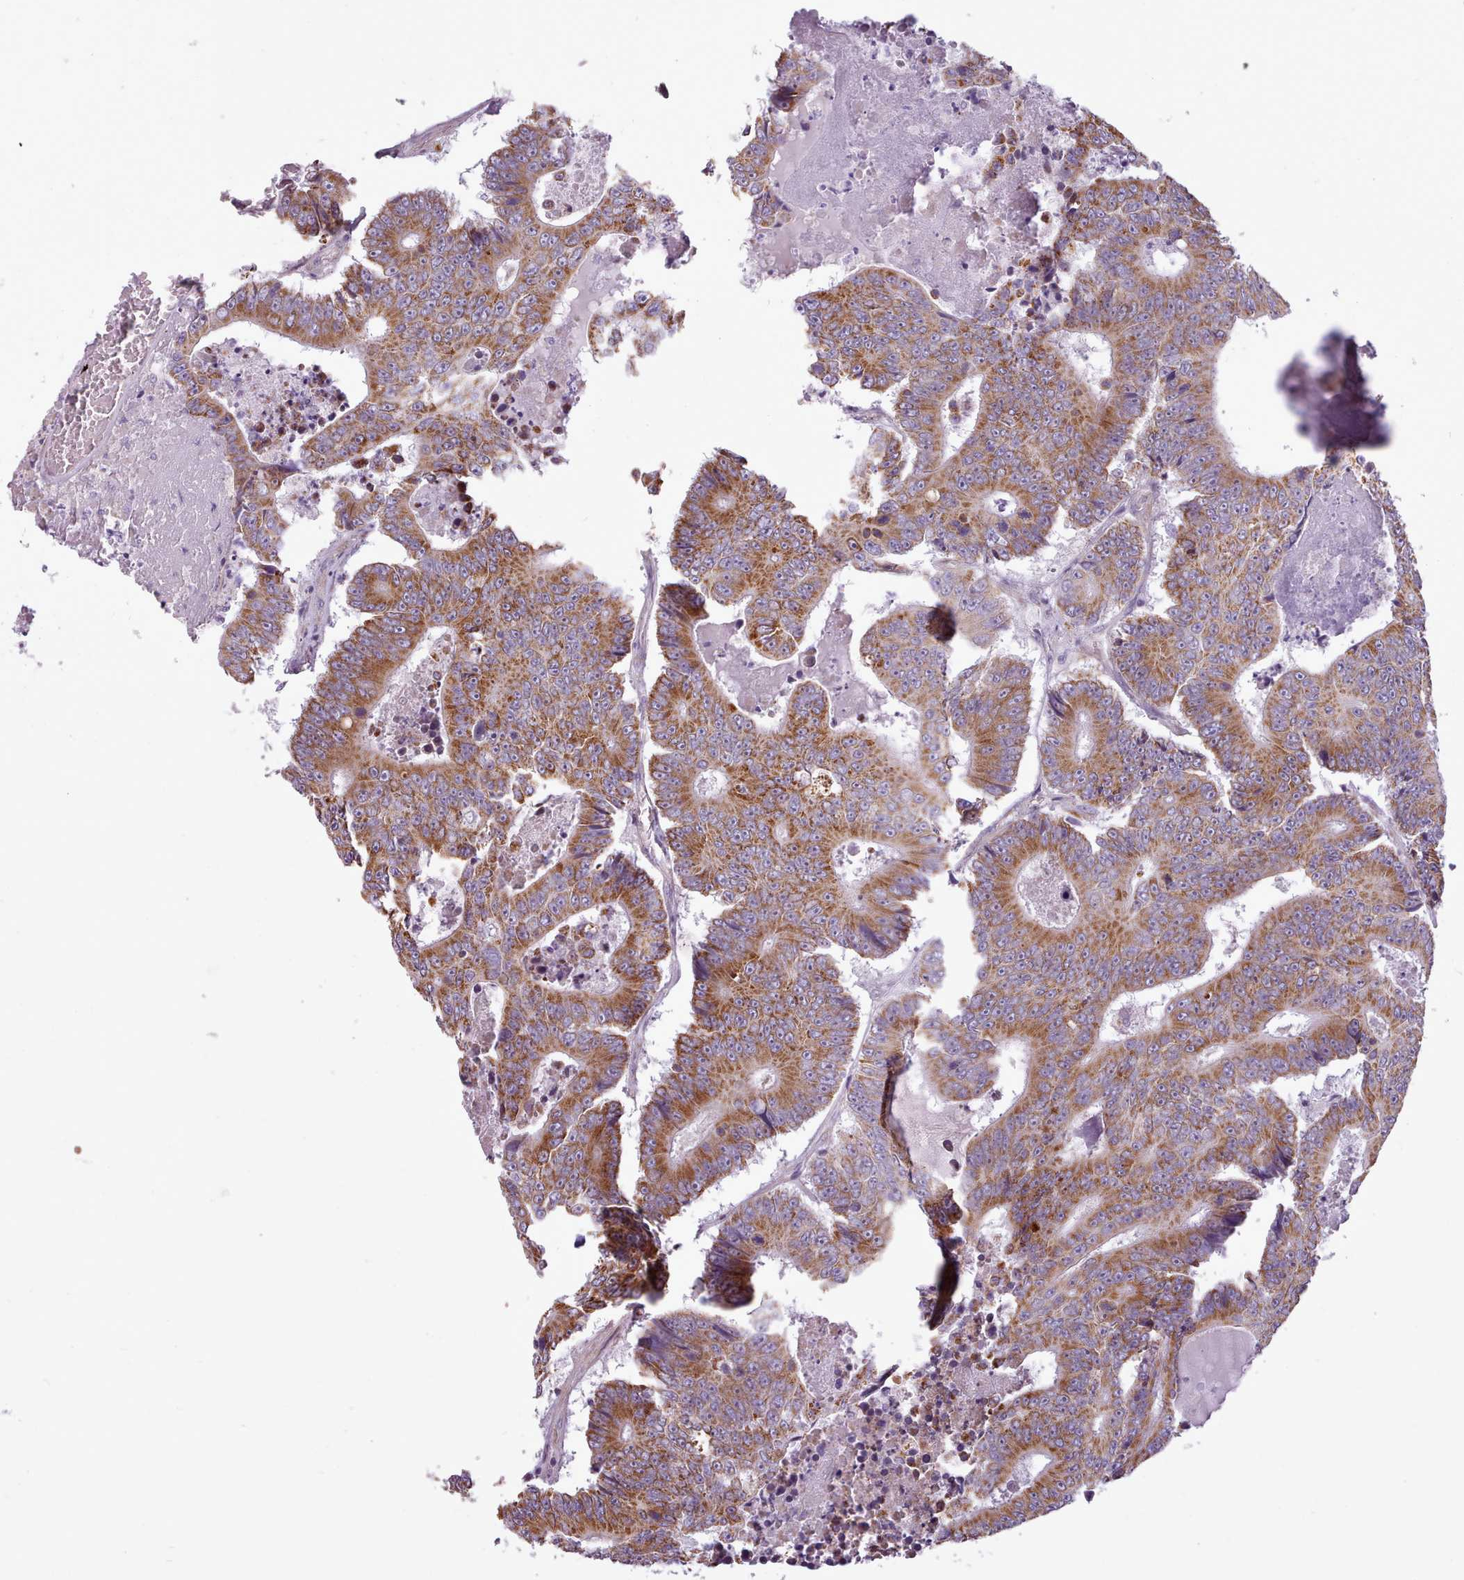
{"staining": {"intensity": "strong", "quantity": ">75%", "location": "cytoplasmic/membranous"}, "tissue": "colorectal cancer", "cell_type": "Tumor cells", "image_type": "cancer", "snomed": [{"axis": "morphology", "description": "Adenocarcinoma, NOS"}, {"axis": "topography", "description": "Colon"}], "caption": "Protein analysis of colorectal adenocarcinoma tissue reveals strong cytoplasmic/membranous expression in about >75% of tumor cells. The protein is stained brown, and the nuclei are stained in blue (DAB (3,3'-diaminobenzidine) IHC with brightfield microscopy, high magnification).", "gene": "AVL9", "patient": {"sex": "male", "age": 83}}